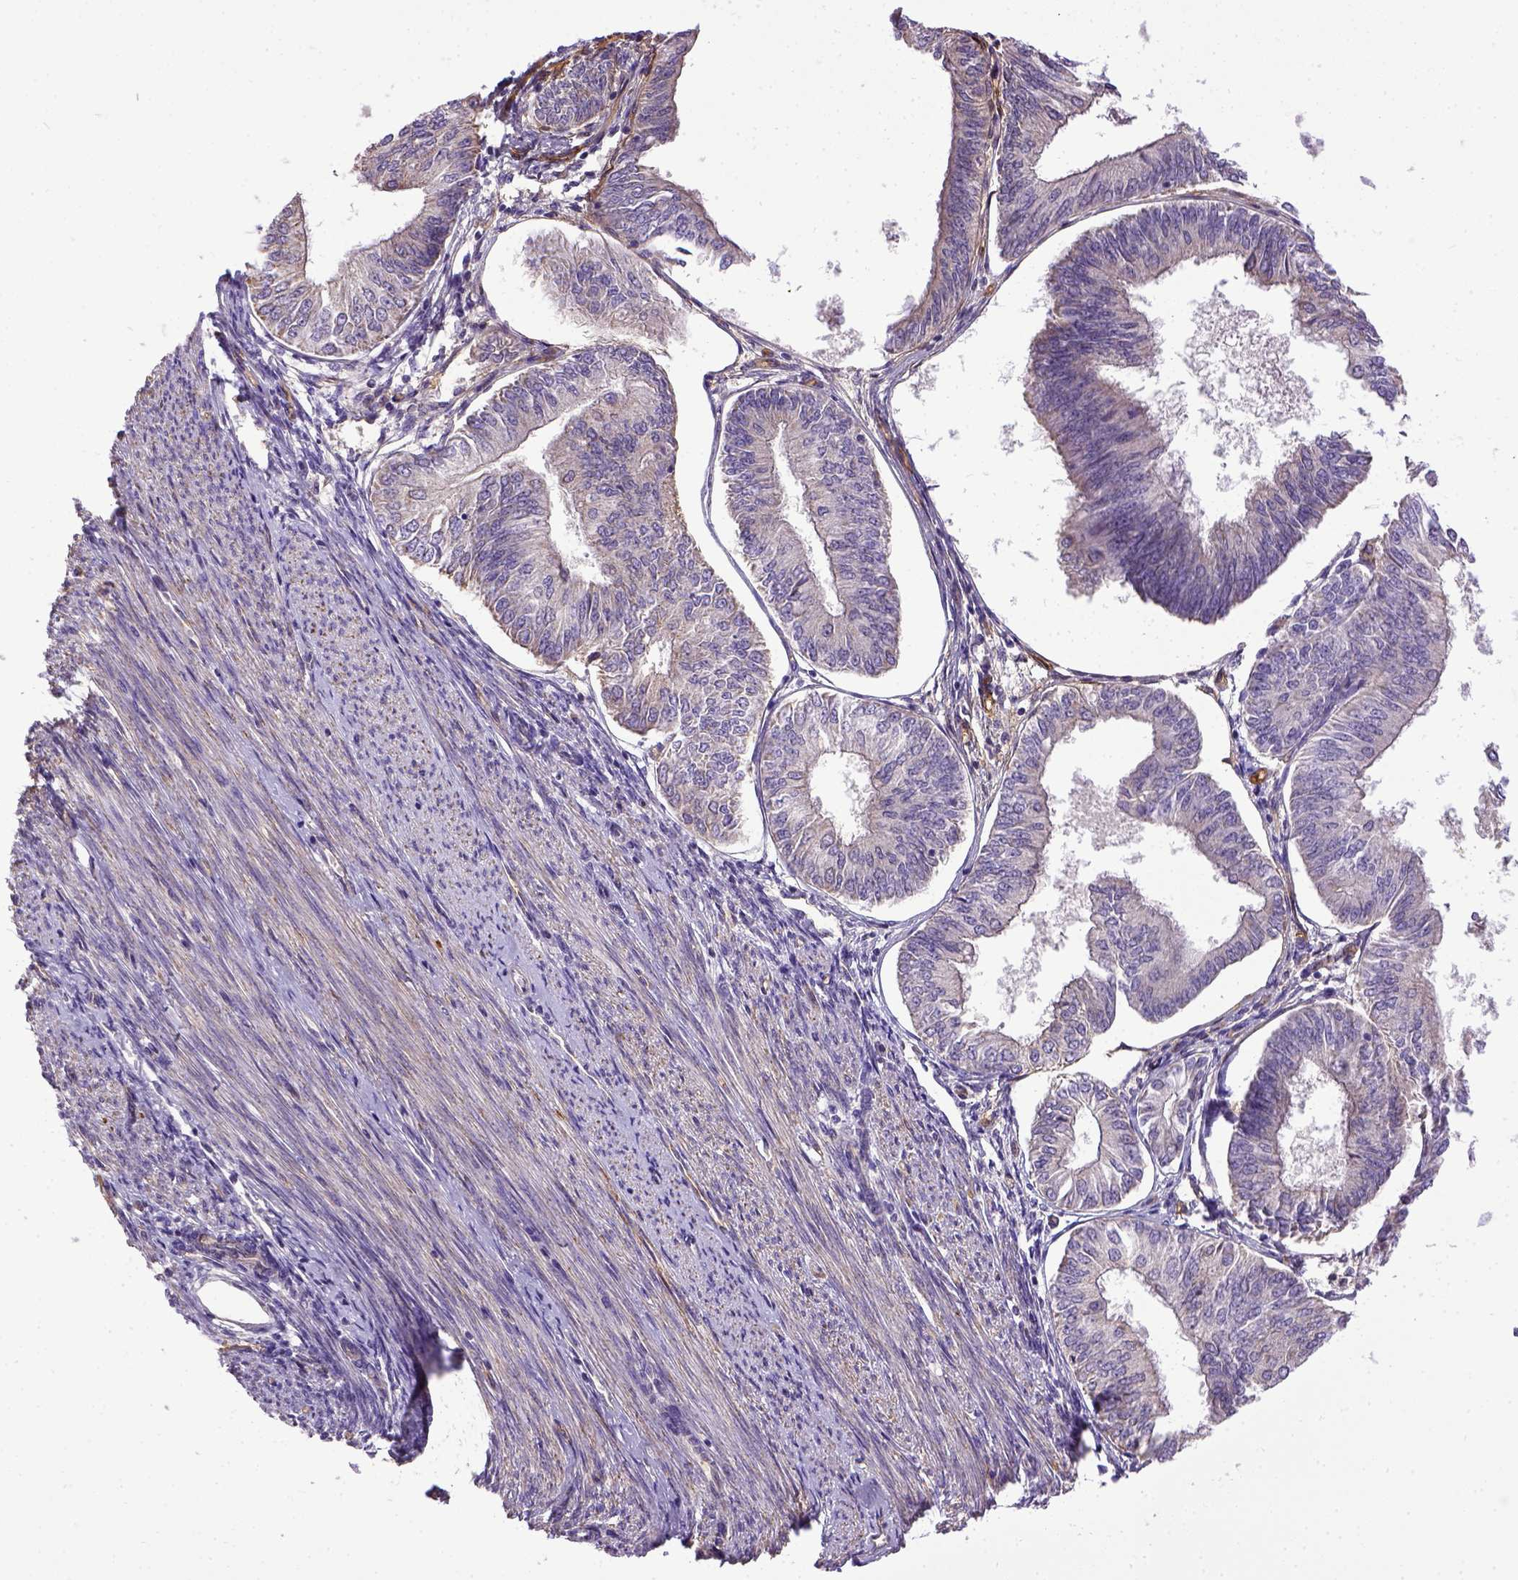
{"staining": {"intensity": "negative", "quantity": "none", "location": "none"}, "tissue": "endometrial cancer", "cell_type": "Tumor cells", "image_type": "cancer", "snomed": [{"axis": "morphology", "description": "Adenocarcinoma, NOS"}, {"axis": "topography", "description": "Endometrium"}], "caption": "Immunohistochemical staining of adenocarcinoma (endometrial) reveals no significant staining in tumor cells.", "gene": "ENG", "patient": {"sex": "female", "age": 58}}